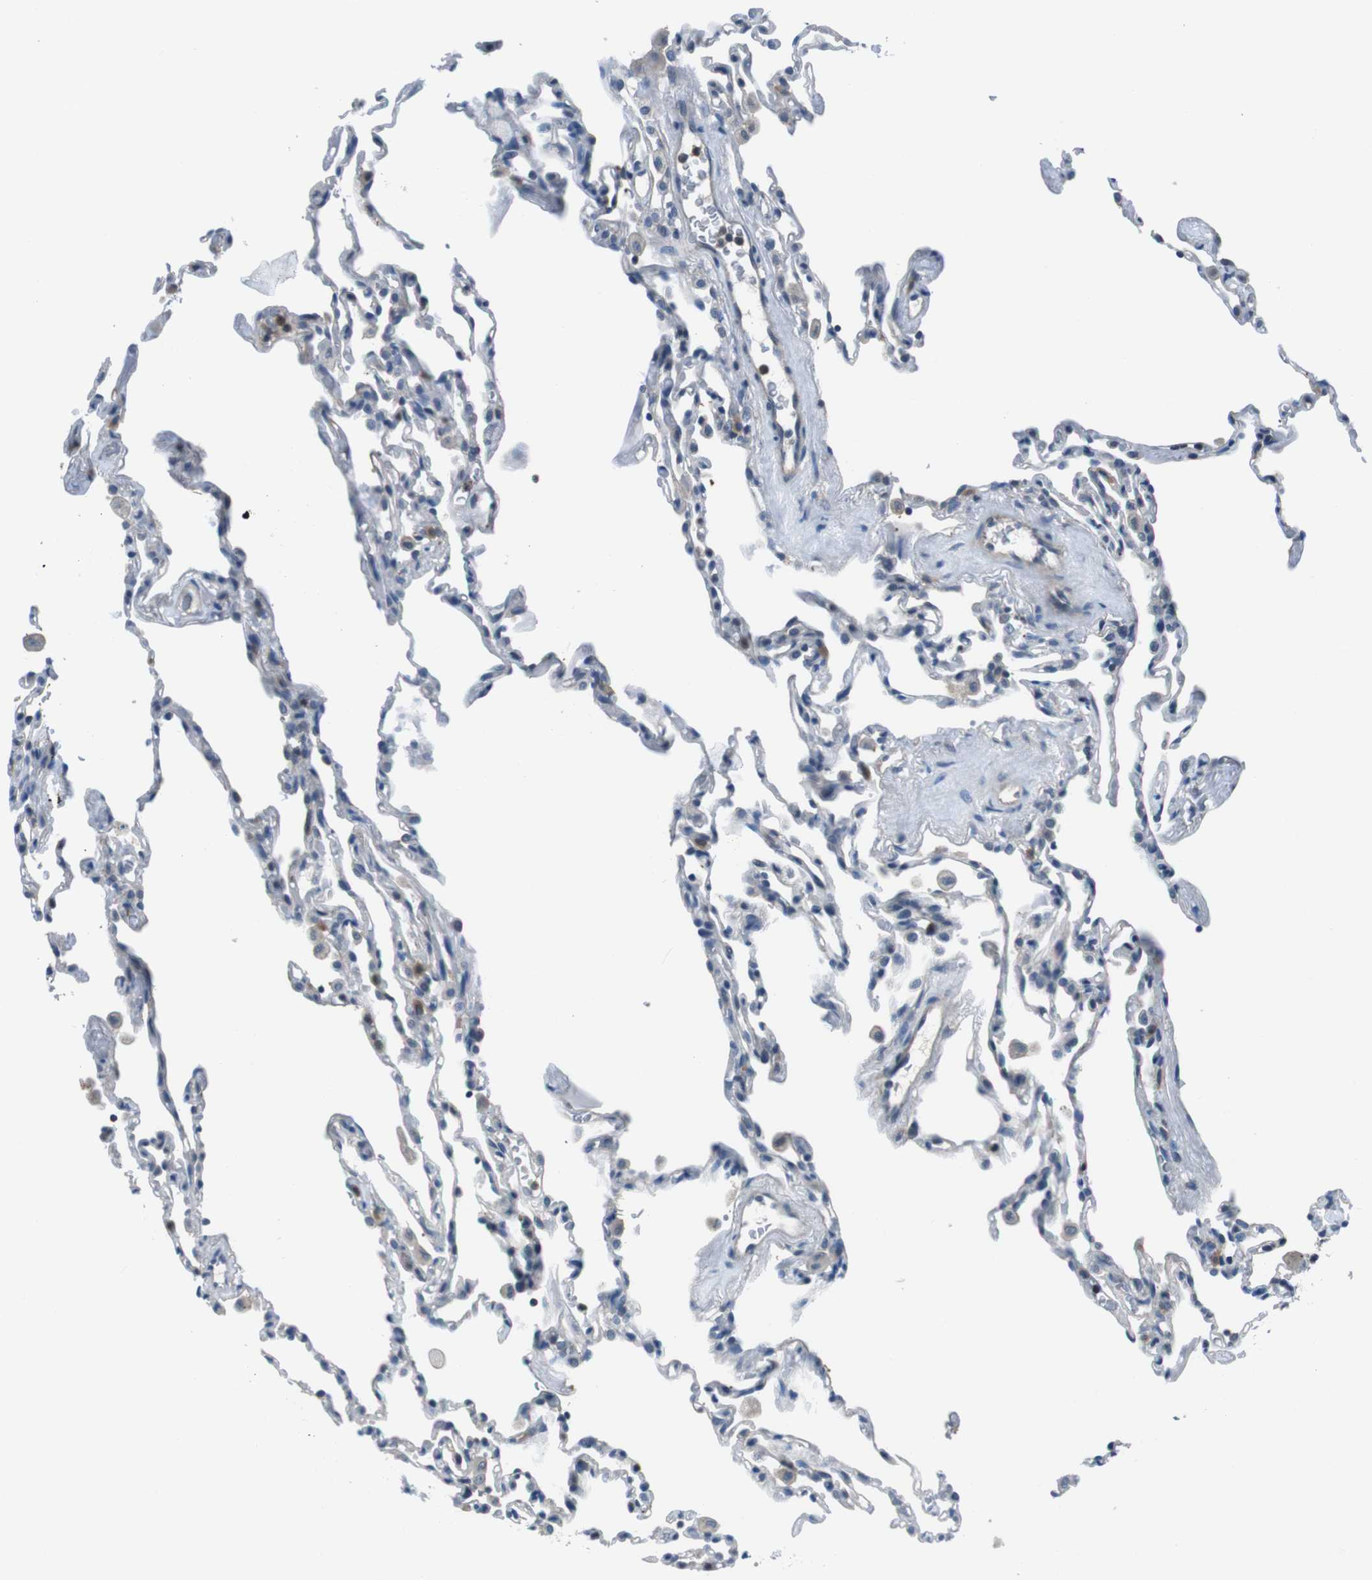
{"staining": {"intensity": "negative", "quantity": "none", "location": "none"}, "tissue": "lung", "cell_type": "Alveolar cells", "image_type": "normal", "snomed": [{"axis": "morphology", "description": "Normal tissue, NOS"}, {"axis": "topography", "description": "Lung"}], "caption": "Protein analysis of benign lung demonstrates no significant staining in alveolar cells. (Stains: DAB (3,3'-diaminobenzidine) immunohistochemistry with hematoxylin counter stain, Microscopy: brightfield microscopy at high magnification).", "gene": "NANOS2", "patient": {"sex": "male", "age": 59}}